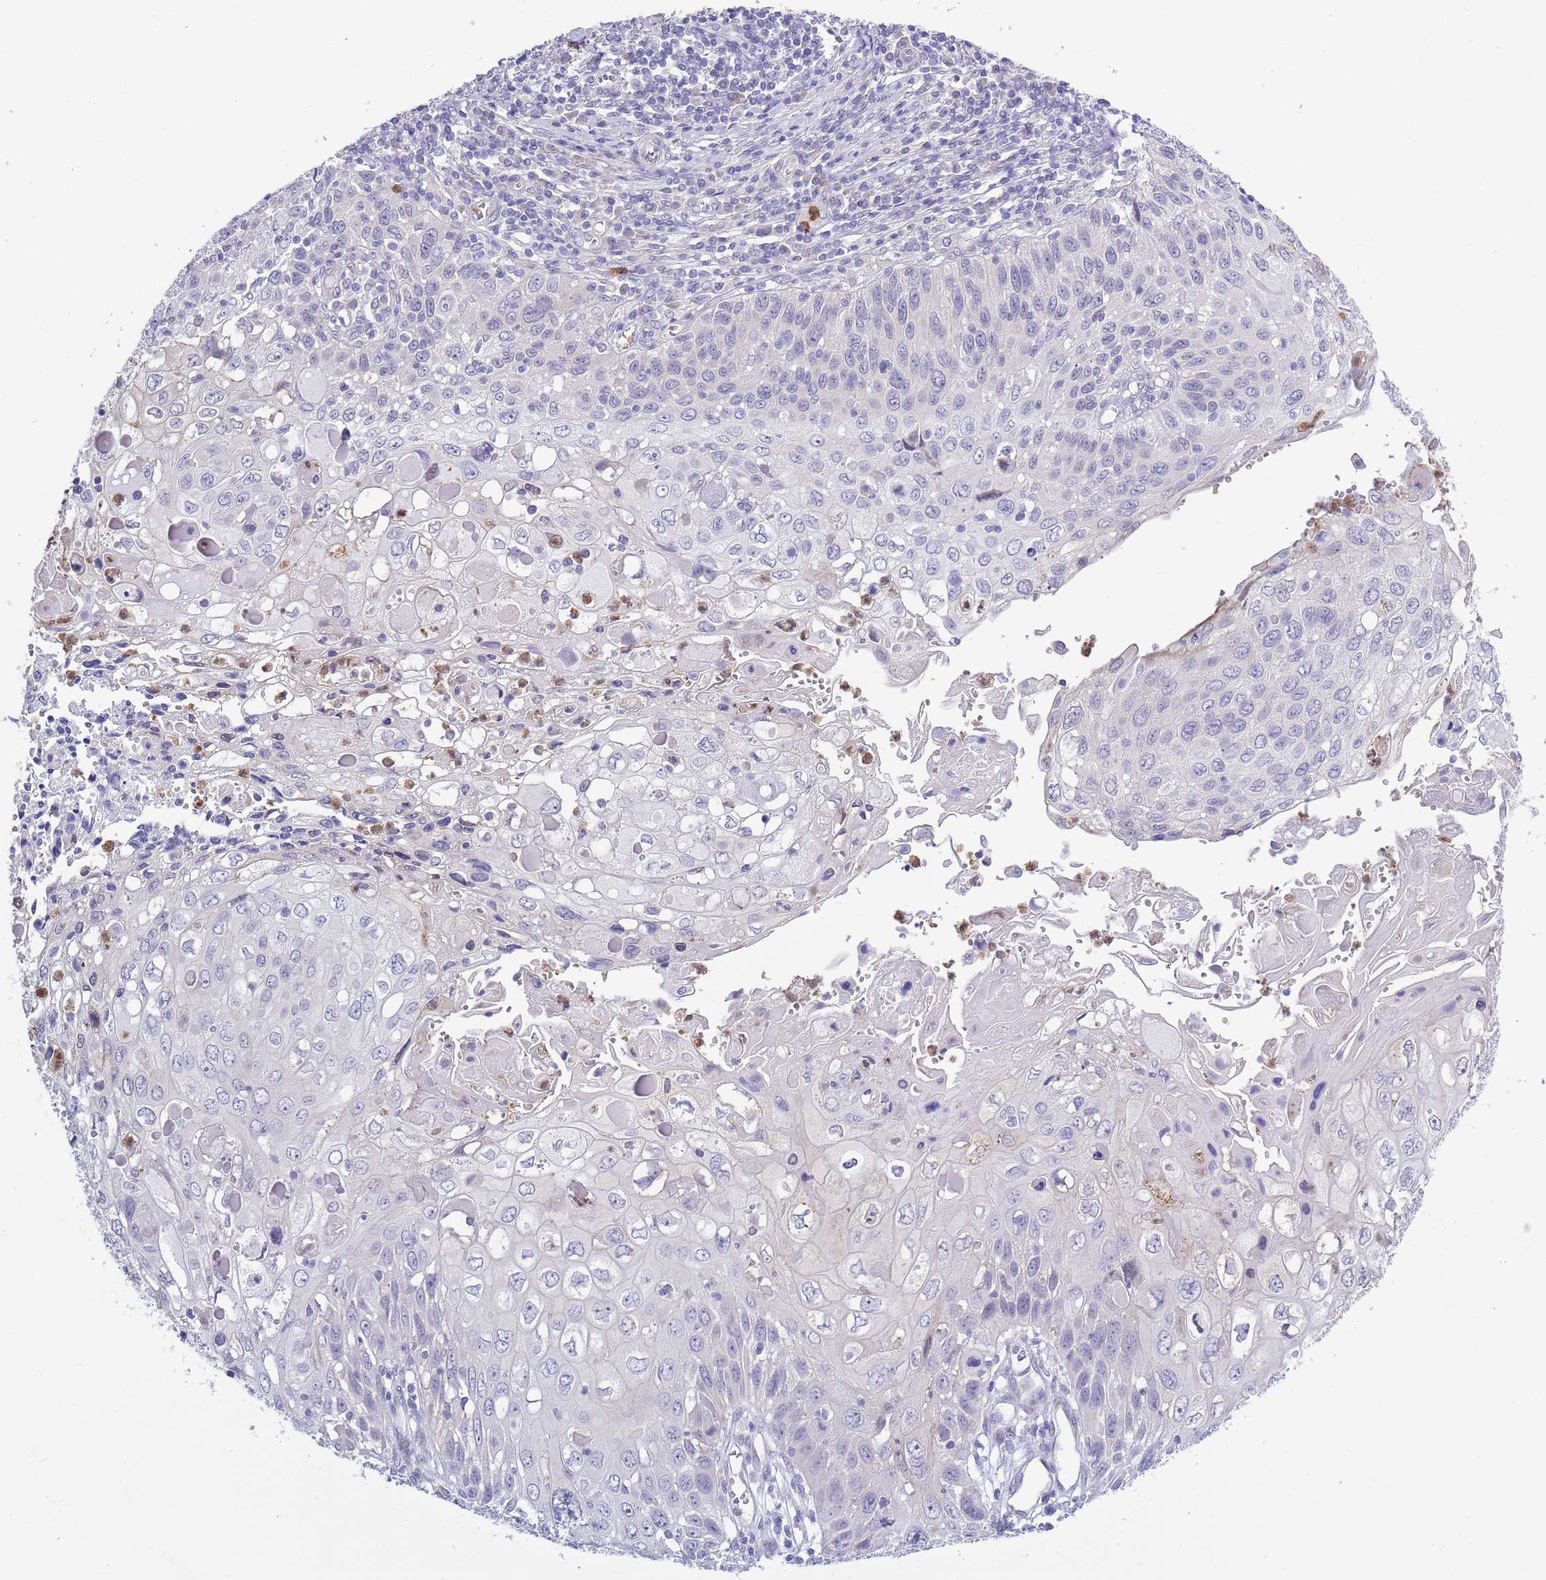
{"staining": {"intensity": "negative", "quantity": "none", "location": "none"}, "tissue": "cervical cancer", "cell_type": "Tumor cells", "image_type": "cancer", "snomed": [{"axis": "morphology", "description": "Squamous cell carcinoma, NOS"}, {"axis": "topography", "description": "Cervix"}], "caption": "This is an immunohistochemistry (IHC) histopathology image of cervical cancer. There is no staining in tumor cells.", "gene": "ZFP2", "patient": {"sex": "female", "age": 70}}